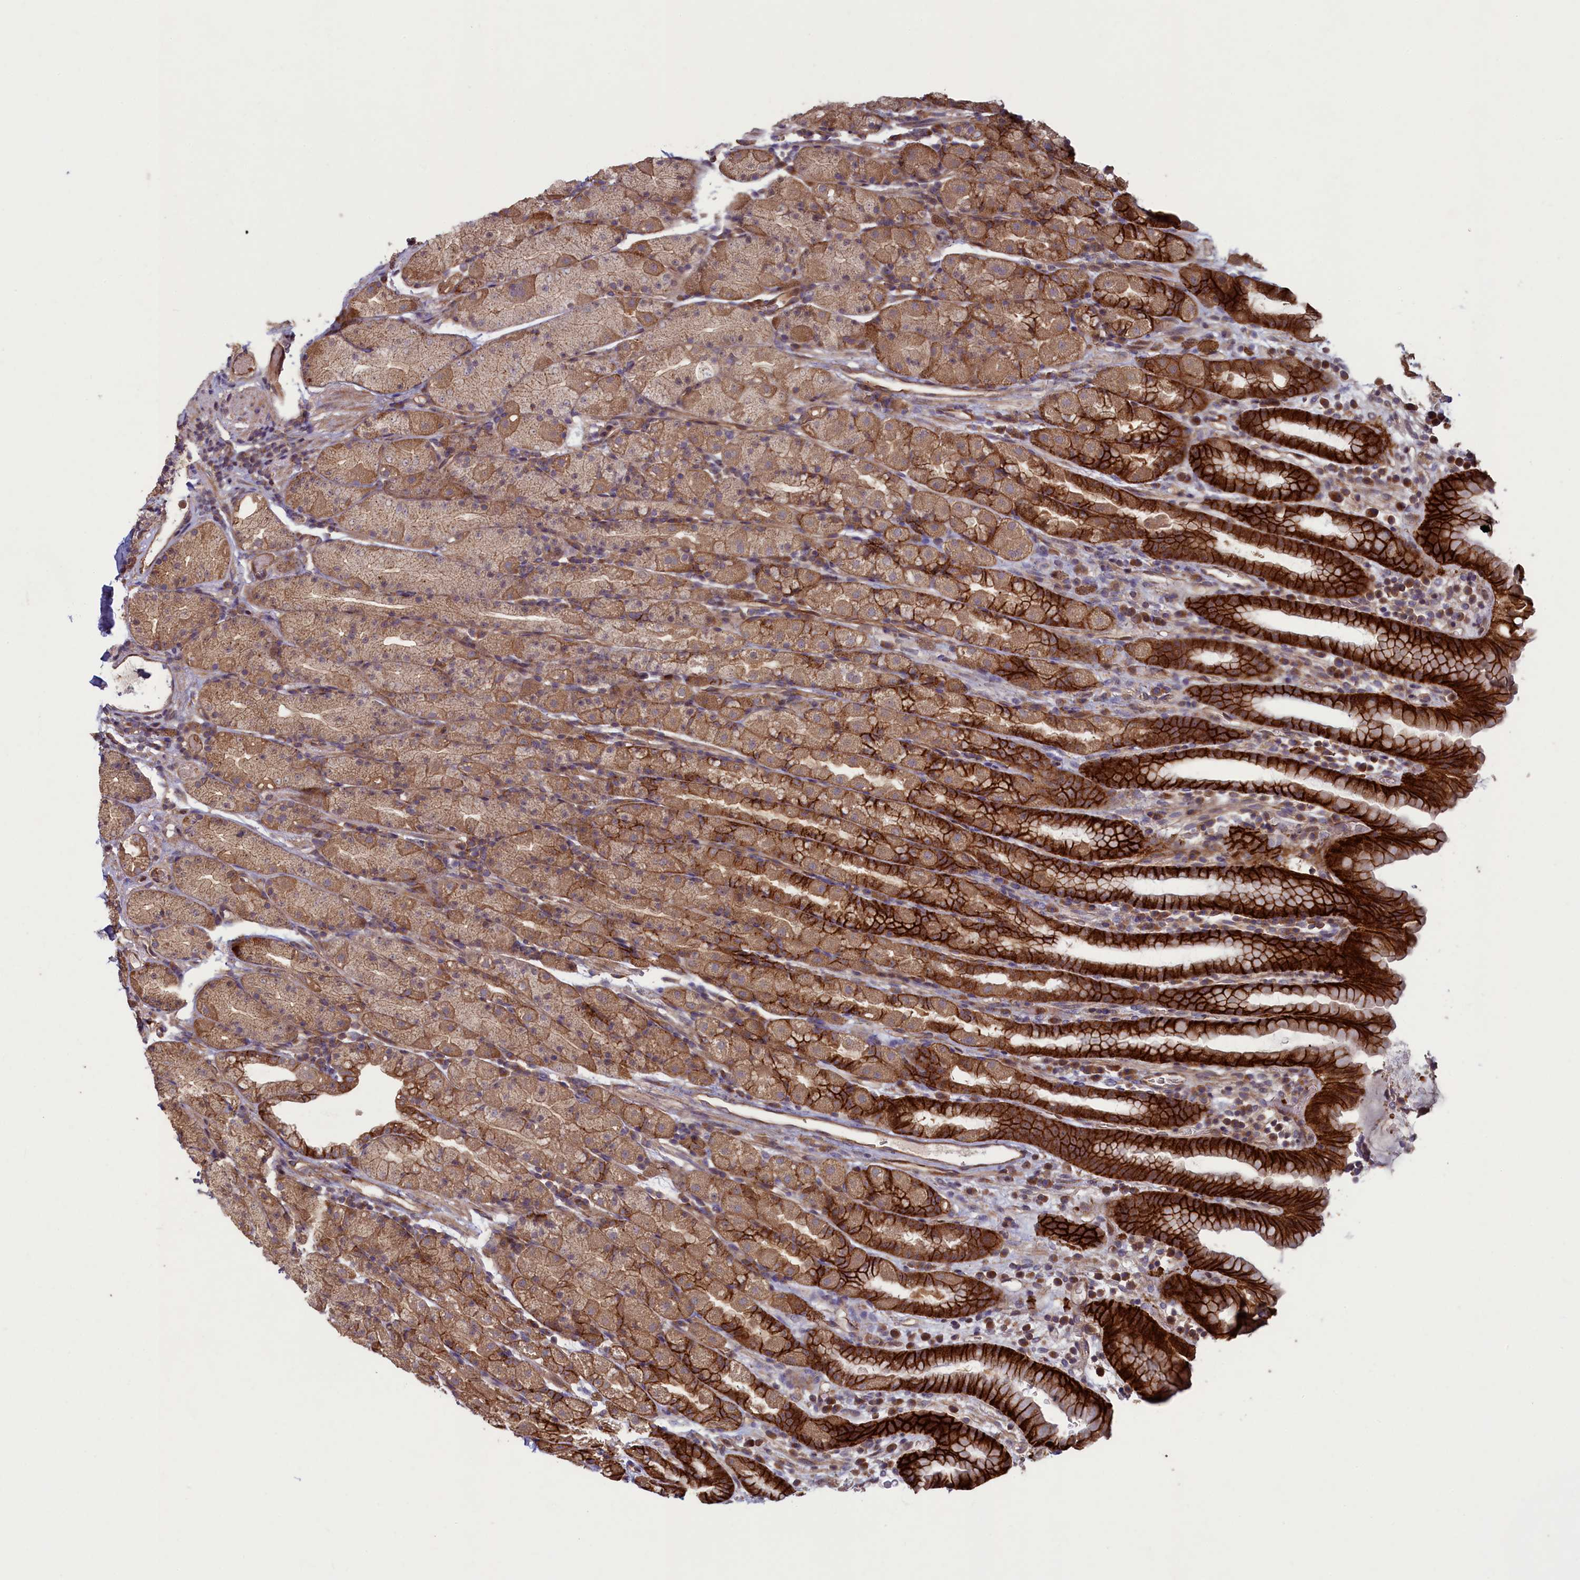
{"staining": {"intensity": "strong", "quantity": "25%-75%", "location": "cytoplasmic/membranous"}, "tissue": "stomach", "cell_type": "Glandular cells", "image_type": "normal", "snomed": [{"axis": "morphology", "description": "Normal tissue, NOS"}, {"axis": "topography", "description": "Stomach, upper"}, {"axis": "topography", "description": "Stomach, lower"}, {"axis": "topography", "description": "Small intestine"}], "caption": "Immunohistochemical staining of unremarkable stomach shows 25%-75% levels of strong cytoplasmic/membranous protein expression in about 25%-75% of glandular cells.", "gene": "CIAO2B", "patient": {"sex": "male", "age": 68}}